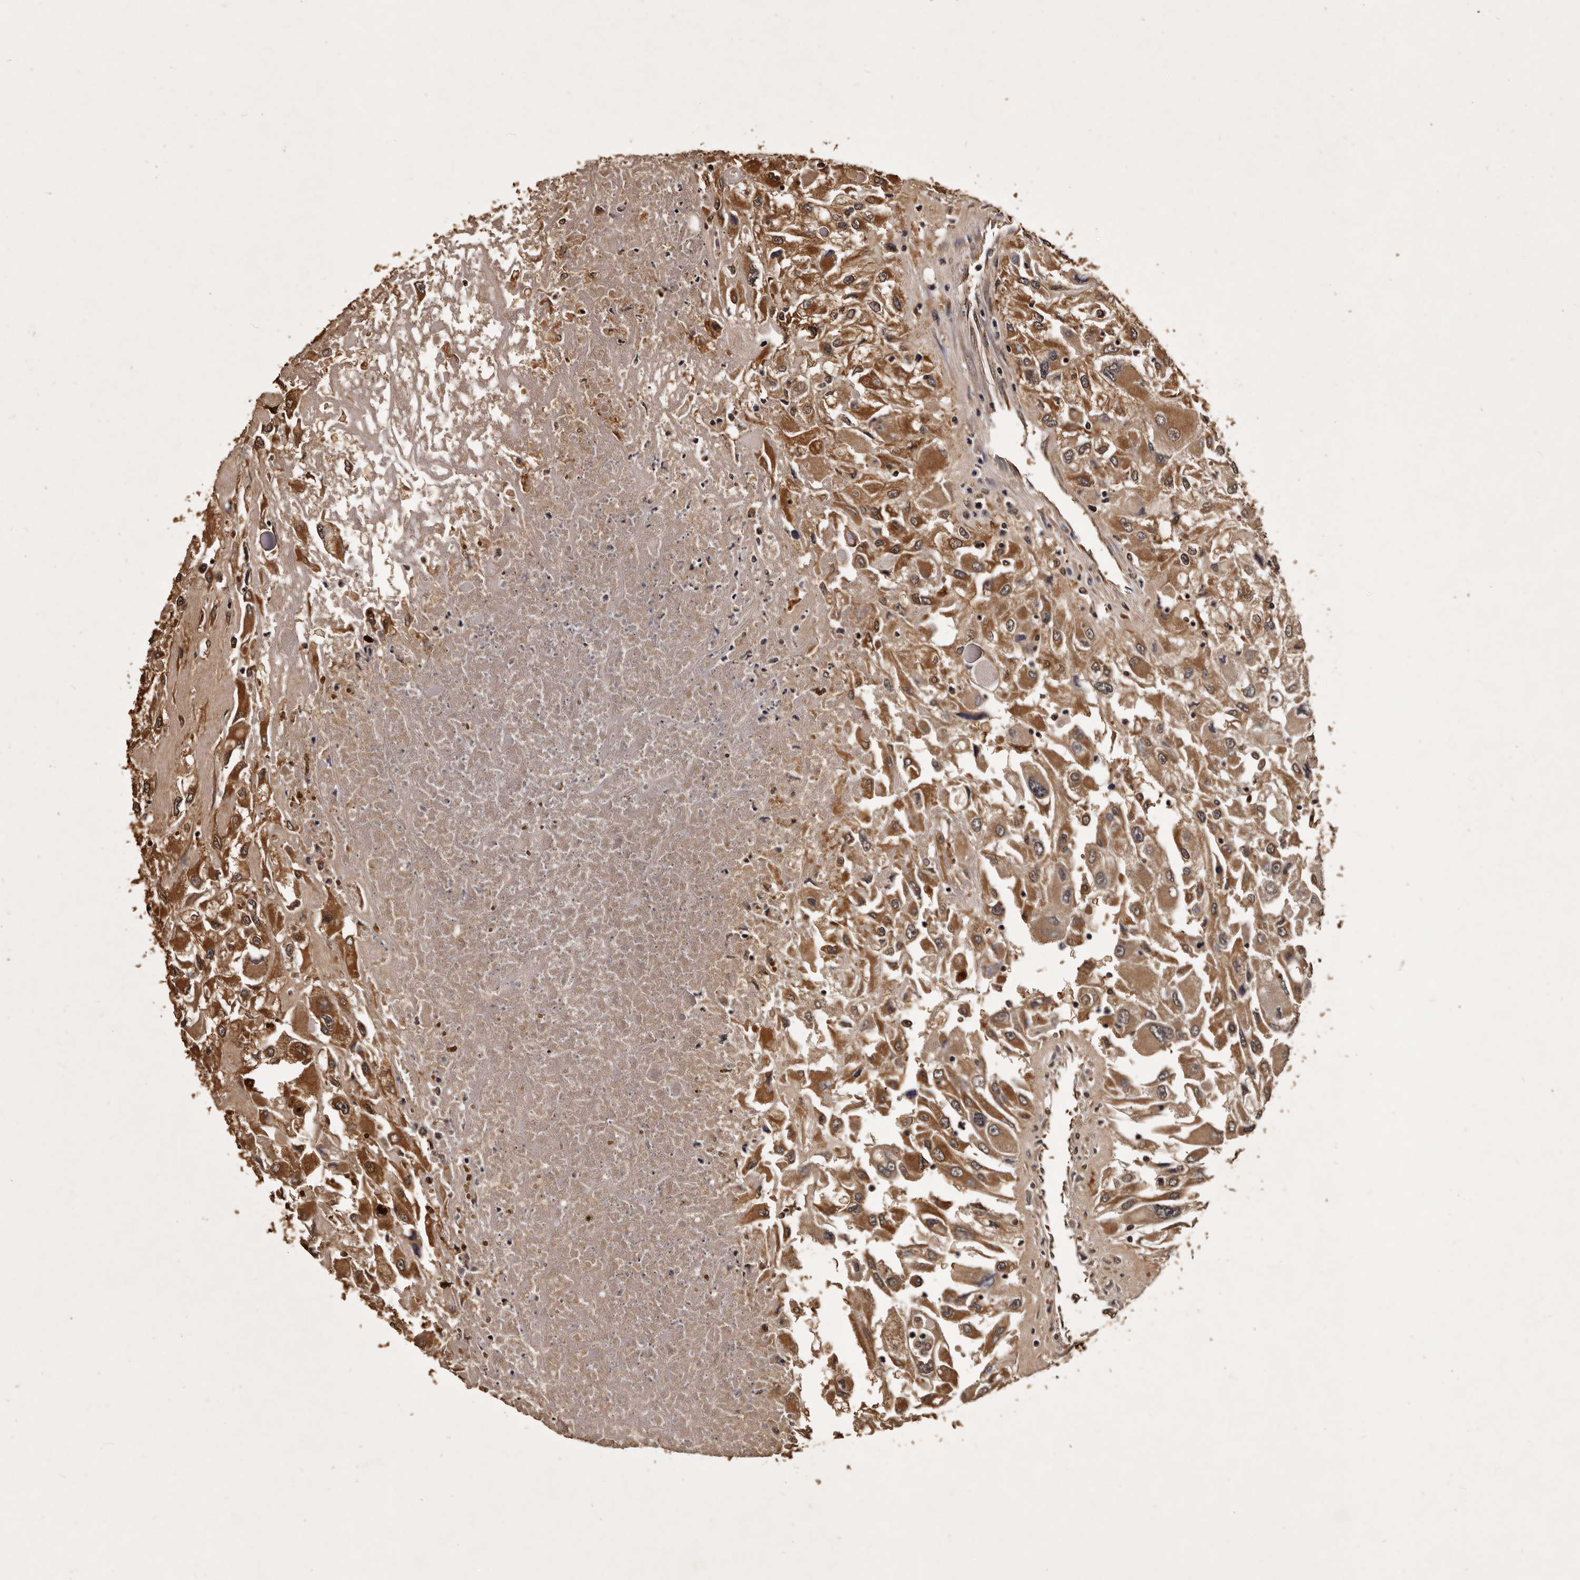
{"staining": {"intensity": "strong", "quantity": ">75%", "location": "cytoplasmic/membranous"}, "tissue": "renal cancer", "cell_type": "Tumor cells", "image_type": "cancer", "snomed": [{"axis": "morphology", "description": "Adenocarcinoma, NOS"}, {"axis": "topography", "description": "Kidney"}], "caption": "A micrograph of human renal cancer stained for a protein shows strong cytoplasmic/membranous brown staining in tumor cells.", "gene": "PARS2", "patient": {"sex": "female", "age": 52}}